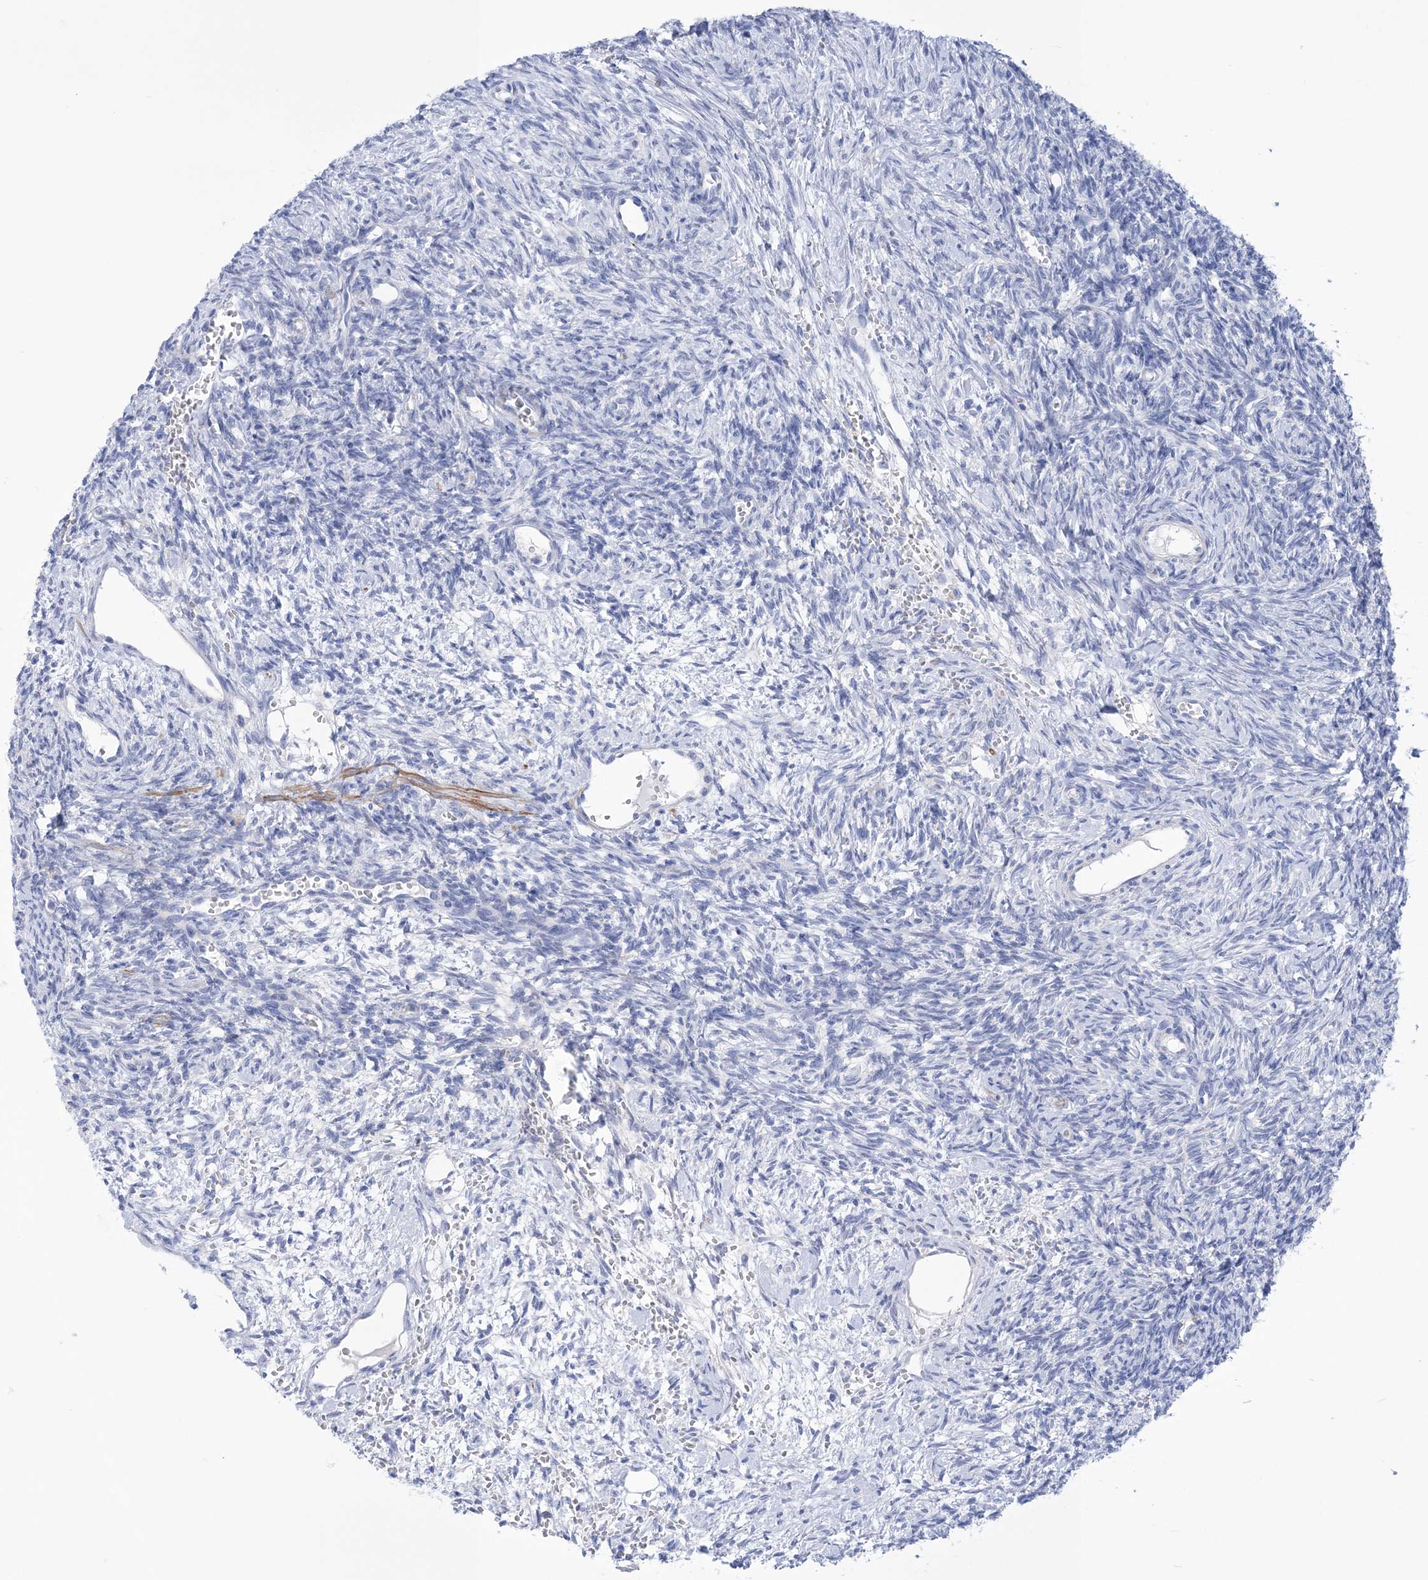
{"staining": {"intensity": "negative", "quantity": "none", "location": "none"}, "tissue": "ovary", "cell_type": "Ovarian stroma cells", "image_type": "normal", "snomed": [{"axis": "morphology", "description": "Normal tissue, NOS"}, {"axis": "topography", "description": "Ovary"}], "caption": "This histopathology image is of benign ovary stained with IHC to label a protein in brown with the nuclei are counter-stained blue. There is no expression in ovarian stroma cells. Brightfield microscopy of immunohistochemistry stained with DAB (3,3'-diaminobenzidine) (brown) and hematoxylin (blue), captured at high magnification.", "gene": "WDR74", "patient": {"sex": "female", "age": 39}}